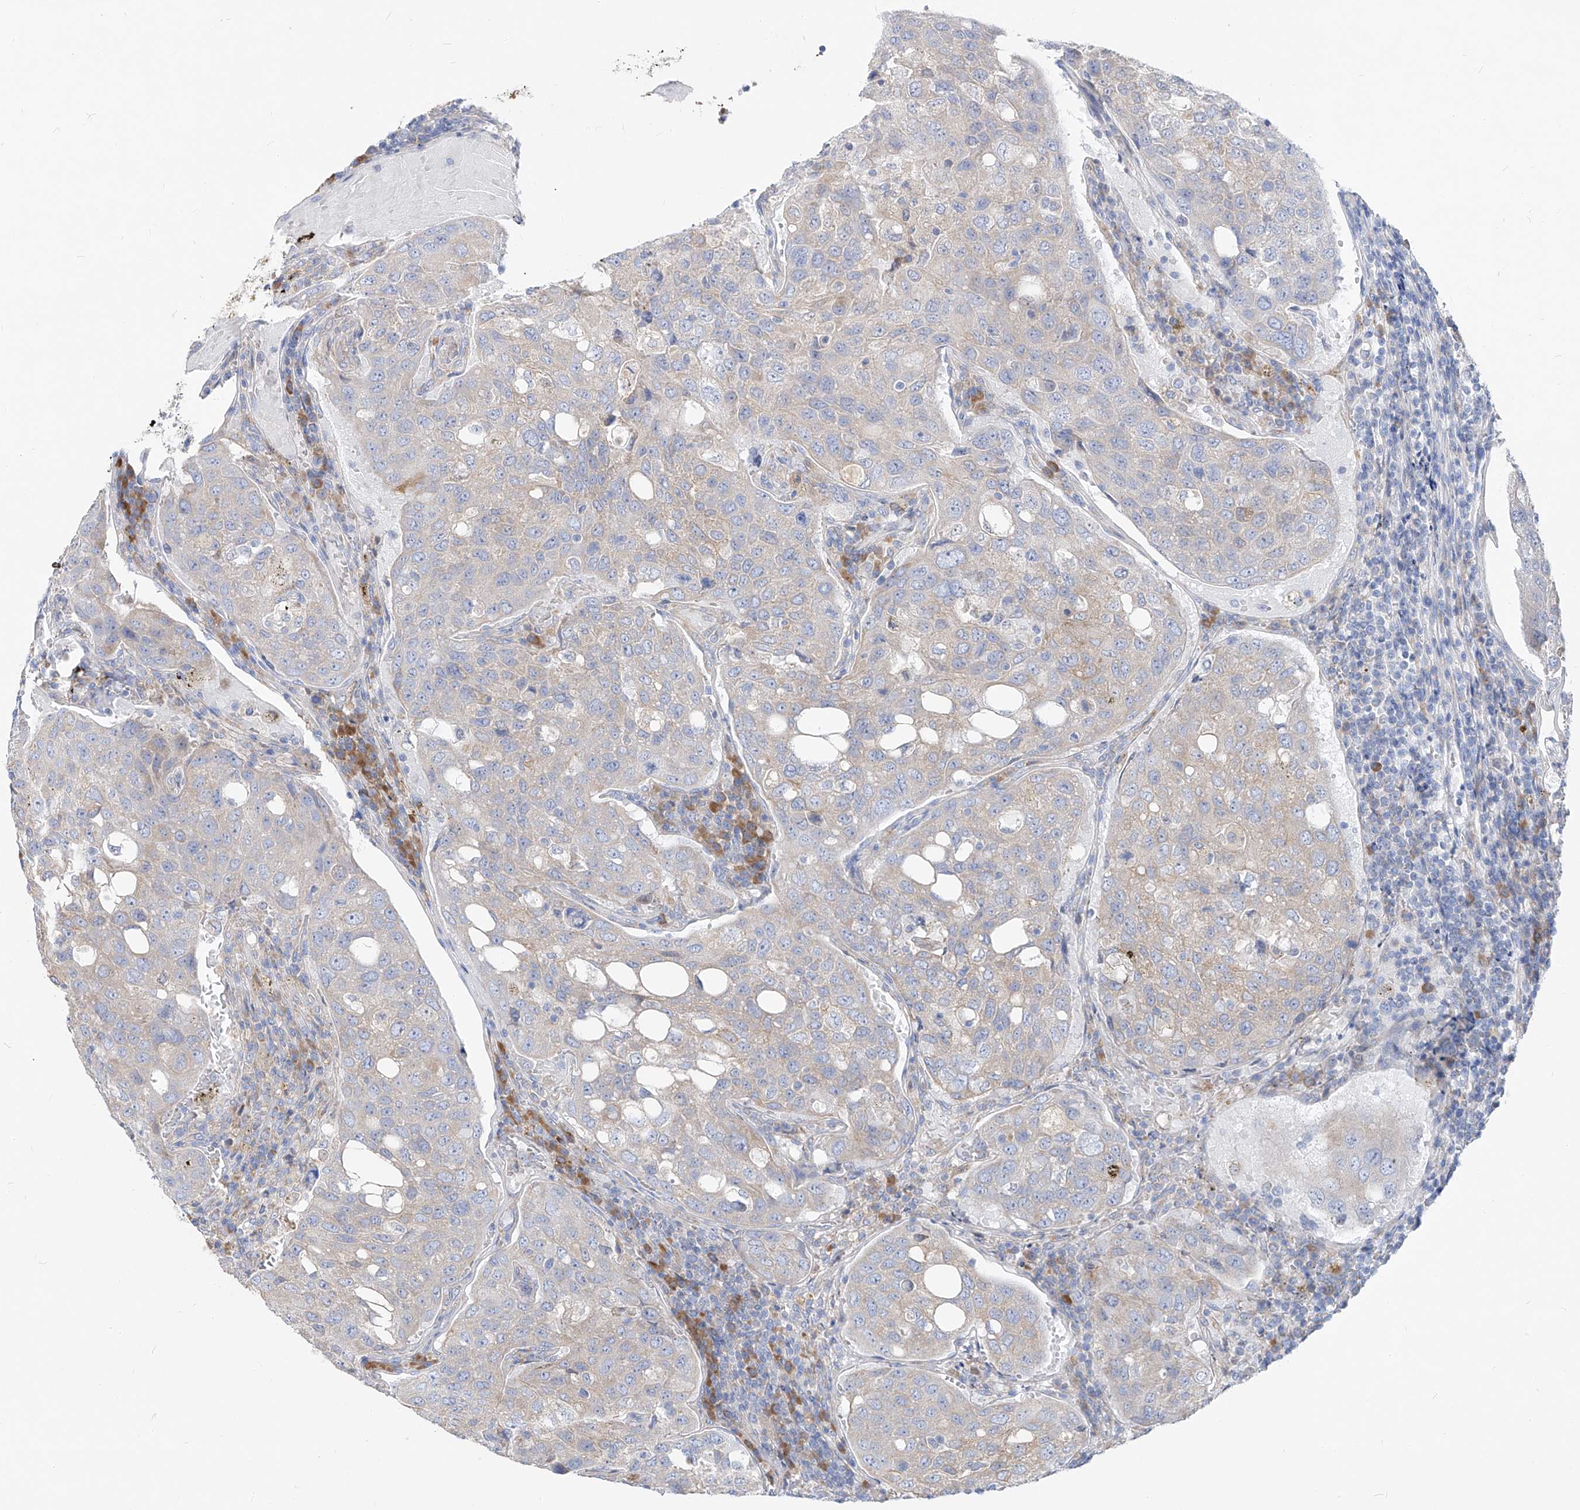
{"staining": {"intensity": "negative", "quantity": "none", "location": "none"}, "tissue": "urothelial cancer", "cell_type": "Tumor cells", "image_type": "cancer", "snomed": [{"axis": "morphology", "description": "Urothelial carcinoma, High grade"}, {"axis": "topography", "description": "Lymph node"}, {"axis": "topography", "description": "Urinary bladder"}], "caption": "An immunohistochemistry (IHC) image of urothelial carcinoma (high-grade) is shown. There is no staining in tumor cells of urothelial carcinoma (high-grade).", "gene": "UFL1", "patient": {"sex": "male", "age": 51}}